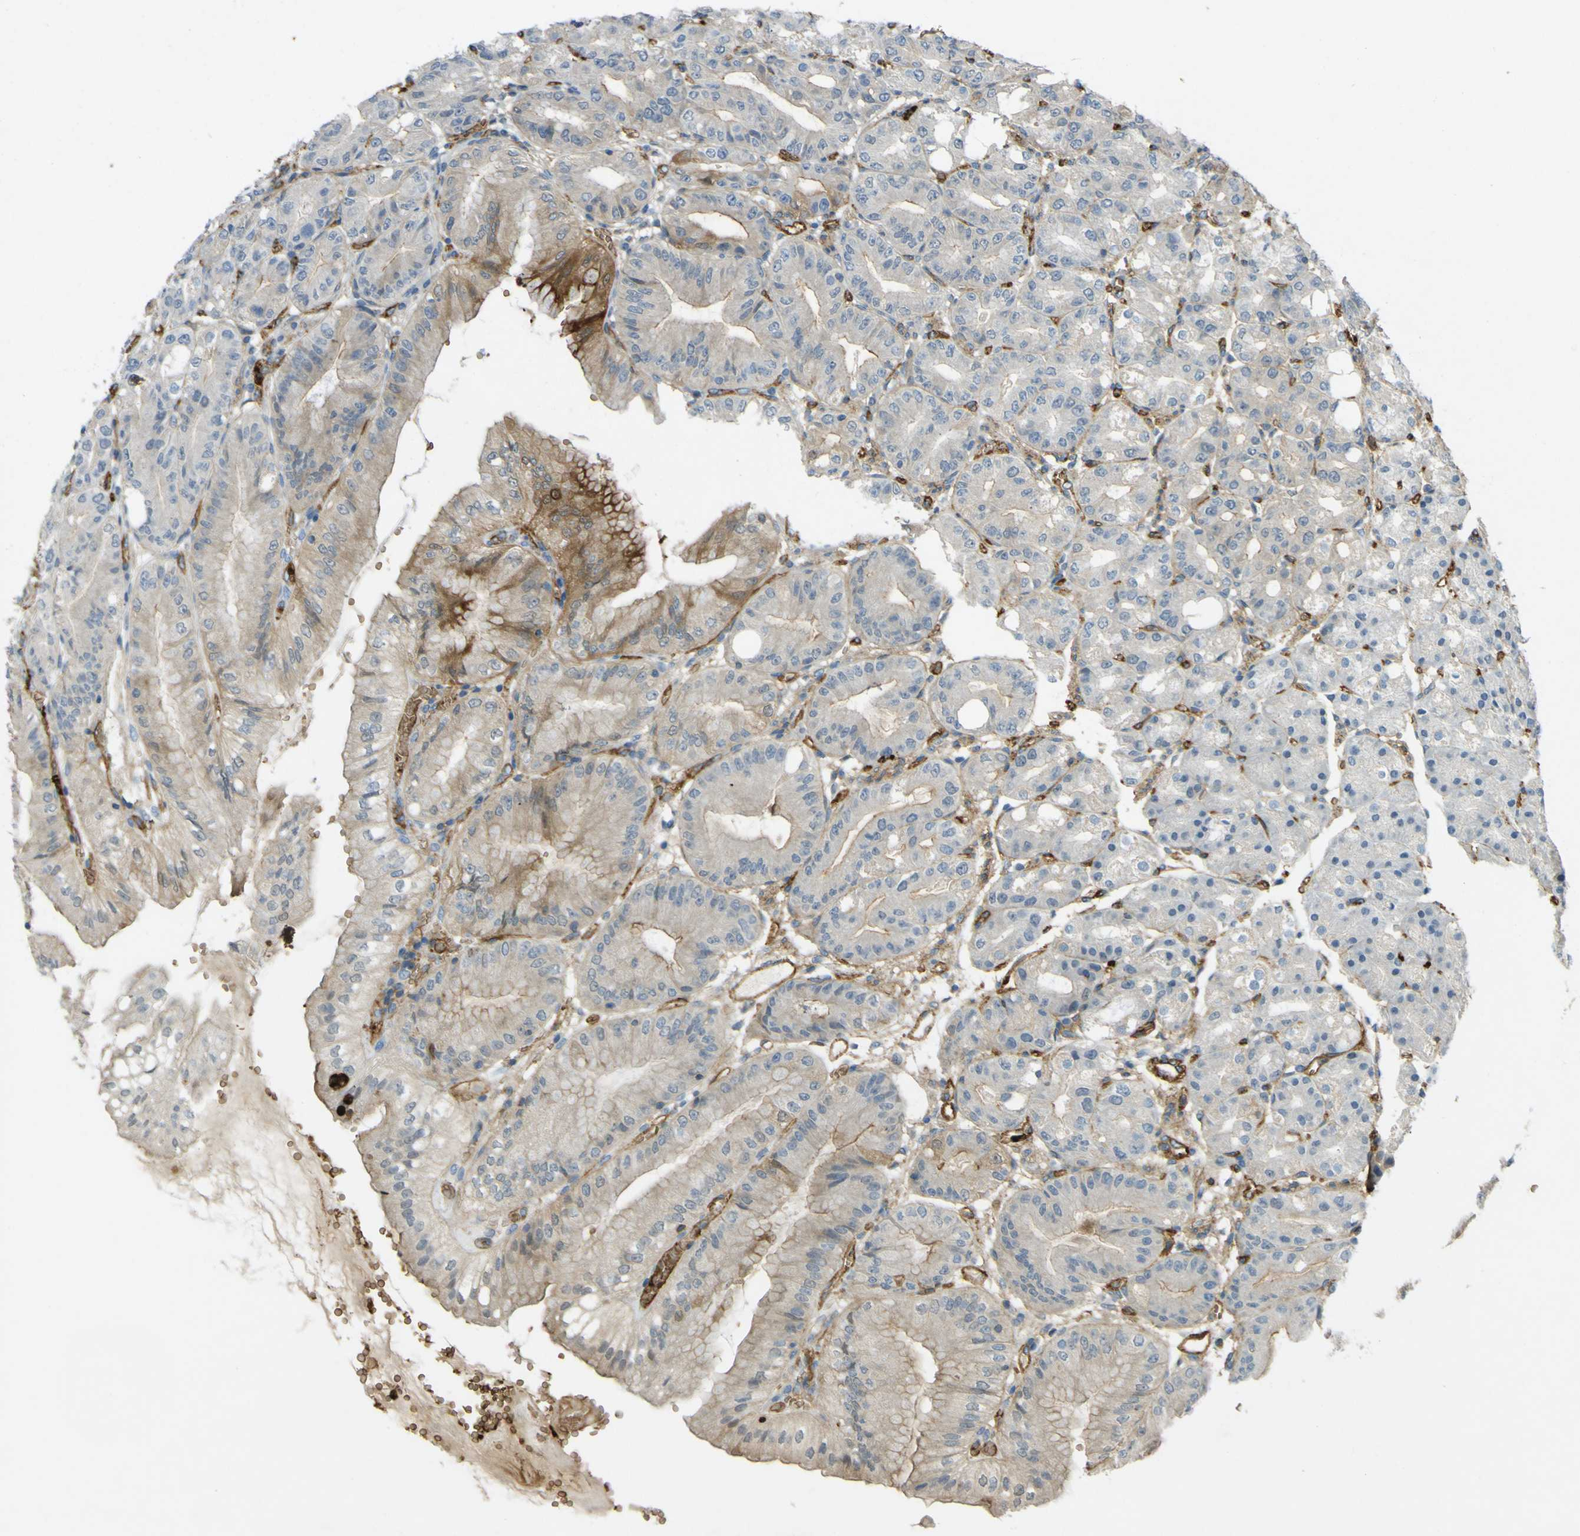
{"staining": {"intensity": "strong", "quantity": "<25%", "location": "cytoplasmic/membranous"}, "tissue": "stomach", "cell_type": "Glandular cells", "image_type": "normal", "snomed": [{"axis": "morphology", "description": "Normal tissue, NOS"}, {"axis": "topography", "description": "Stomach, lower"}], "caption": "High-magnification brightfield microscopy of normal stomach stained with DAB (brown) and counterstained with hematoxylin (blue). glandular cells exhibit strong cytoplasmic/membranous positivity is appreciated in about<25% of cells.", "gene": "PLXDC1", "patient": {"sex": "male", "age": 71}}